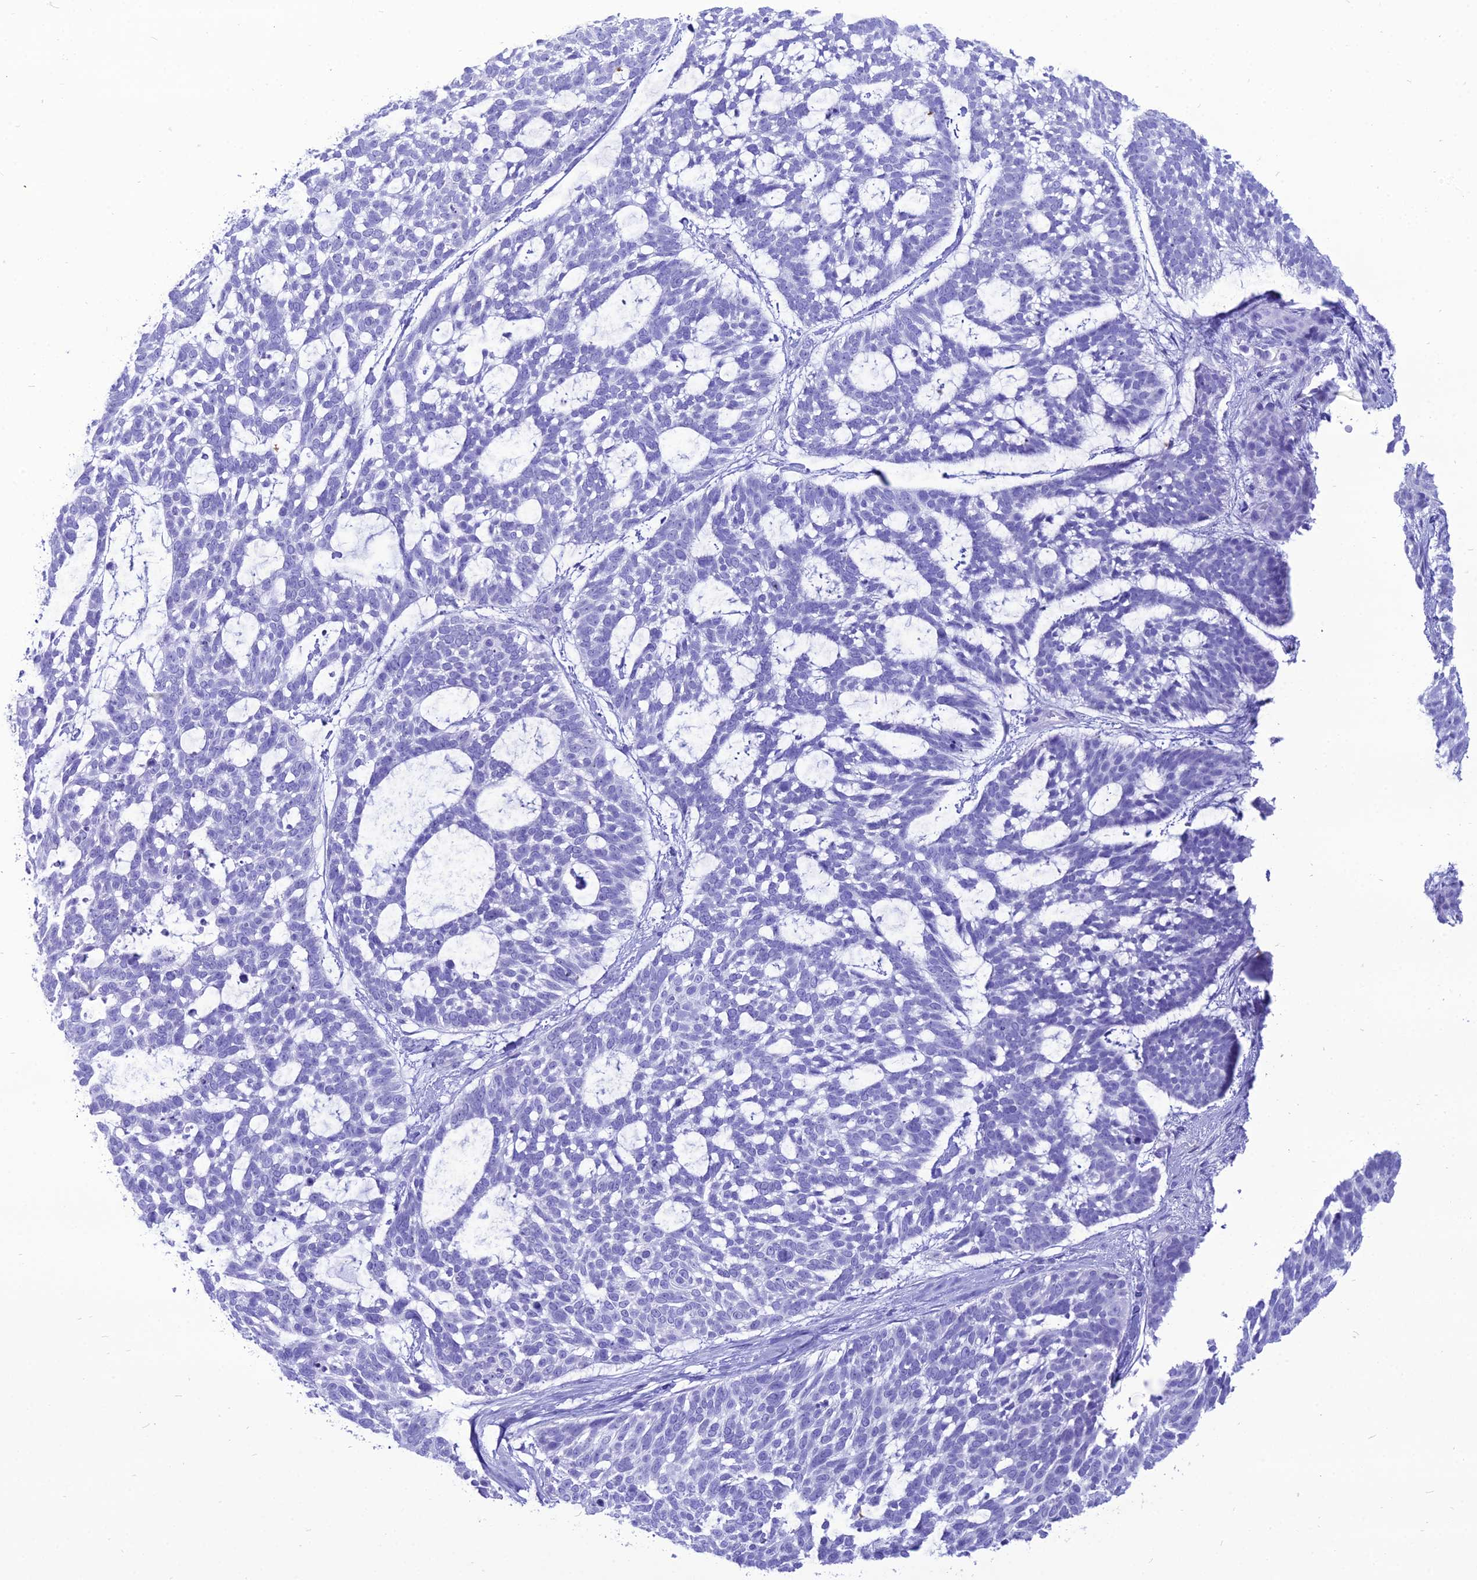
{"staining": {"intensity": "negative", "quantity": "none", "location": "none"}, "tissue": "skin cancer", "cell_type": "Tumor cells", "image_type": "cancer", "snomed": [{"axis": "morphology", "description": "Basal cell carcinoma"}, {"axis": "topography", "description": "Skin"}], "caption": "Protein analysis of skin basal cell carcinoma shows no significant expression in tumor cells.", "gene": "PNMA5", "patient": {"sex": "male", "age": 88}}